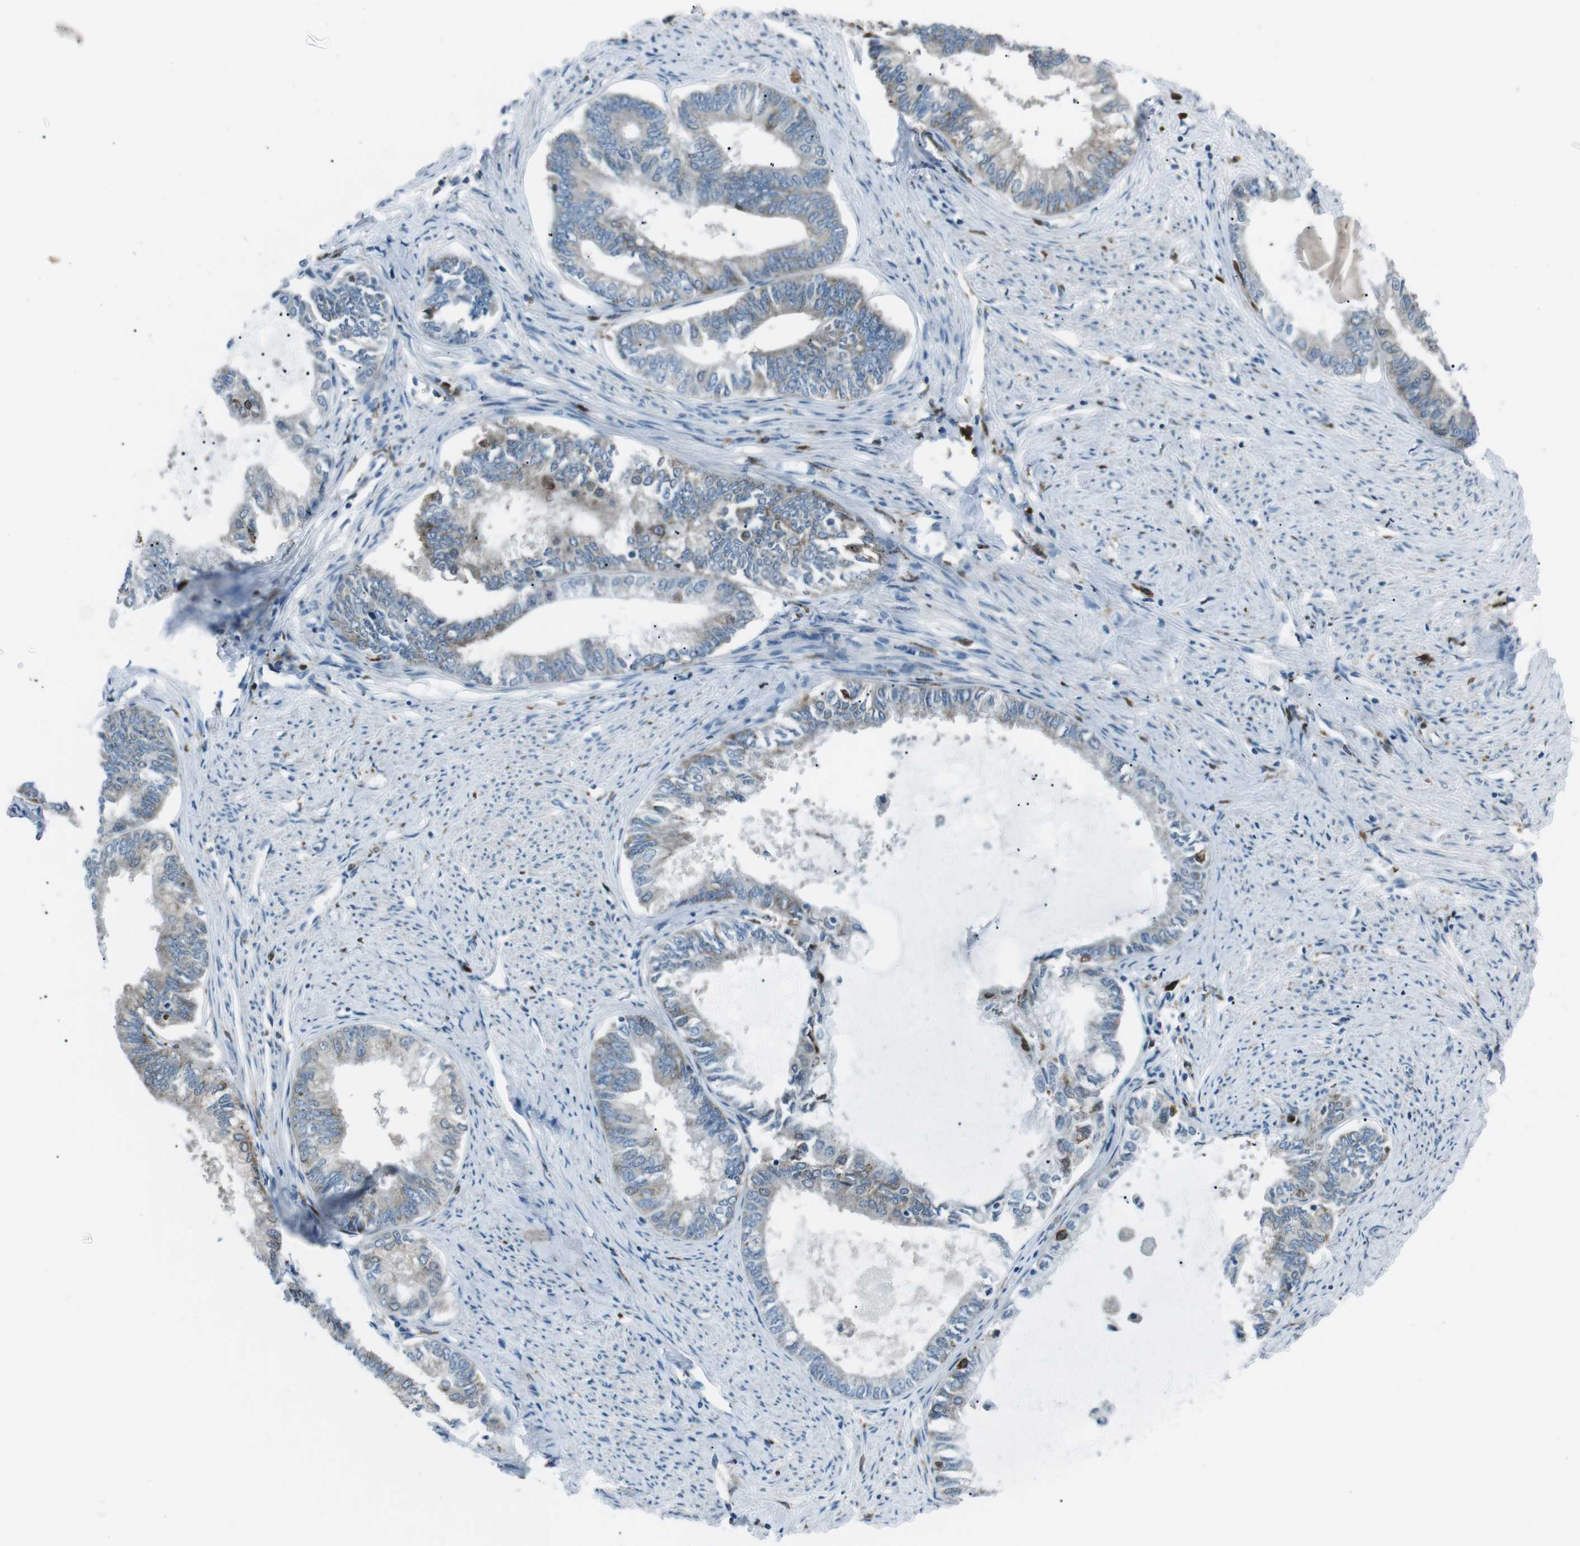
{"staining": {"intensity": "weak", "quantity": "<25%", "location": "cytoplasmic/membranous"}, "tissue": "endometrial cancer", "cell_type": "Tumor cells", "image_type": "cancer", "snomed": [{"axis": "morphology", "description": "Adenocarcinoma, NOS"}, {"axis": "topography", "description": "Endometrium"}], "caption": "Endometrial cancer (adenocarcinoma) stained for a protein using immunohistochemistry (IHC) reveals no positivity tumor cells.", "gene": "BLNK", "patient": {"sex": "female", "age": 86}}